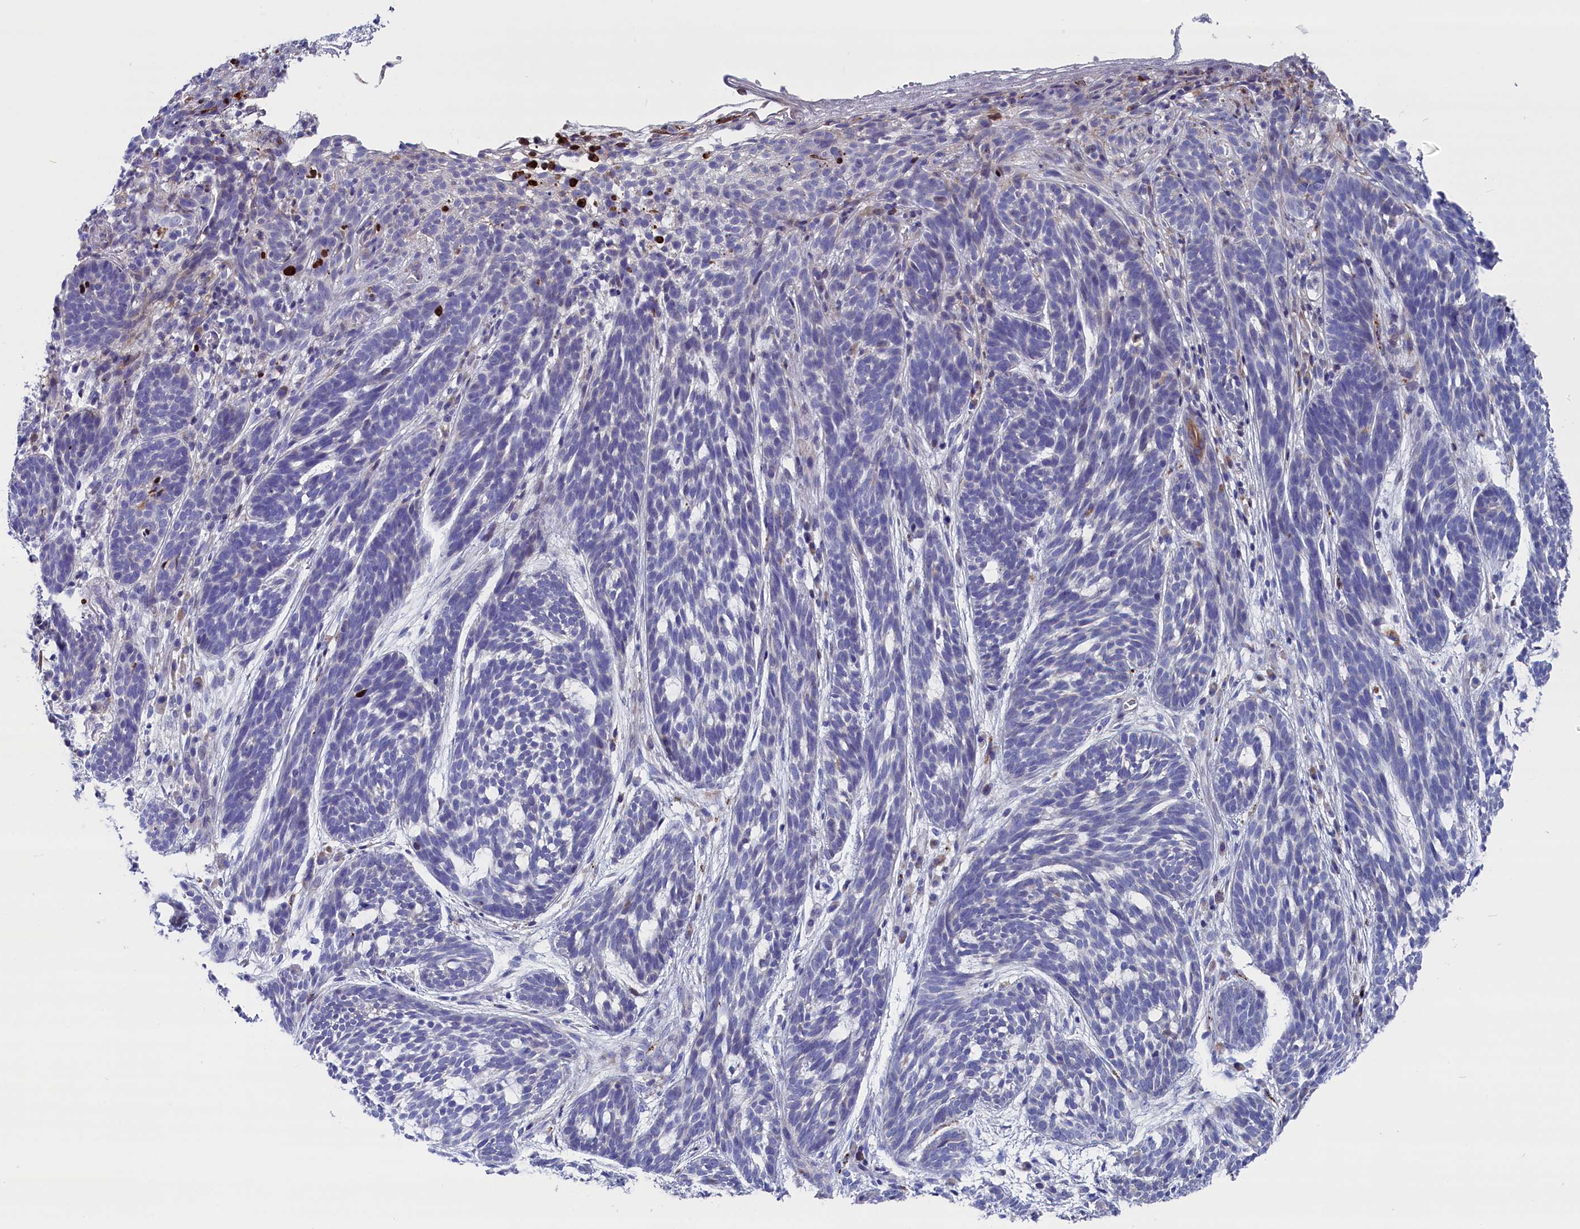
{"staining": {"intensity": "negative", "quantity": "none", "location": "none"}, "tissue": "skin cancer", "cell_type": "Tumor cells", "image_type": "cancer", "snomed": [{"axis": "morphology", "description": "Basal cell carcinoma"}, {"axis": "topography", "description": "Skin"}], "caption": "Immunohistochemical staining of basal cell carcinoma (skin) displays no significant expression in tumor cells.", "gene": "NUDT7", "patient": {"sex": "male", "age": 71}}